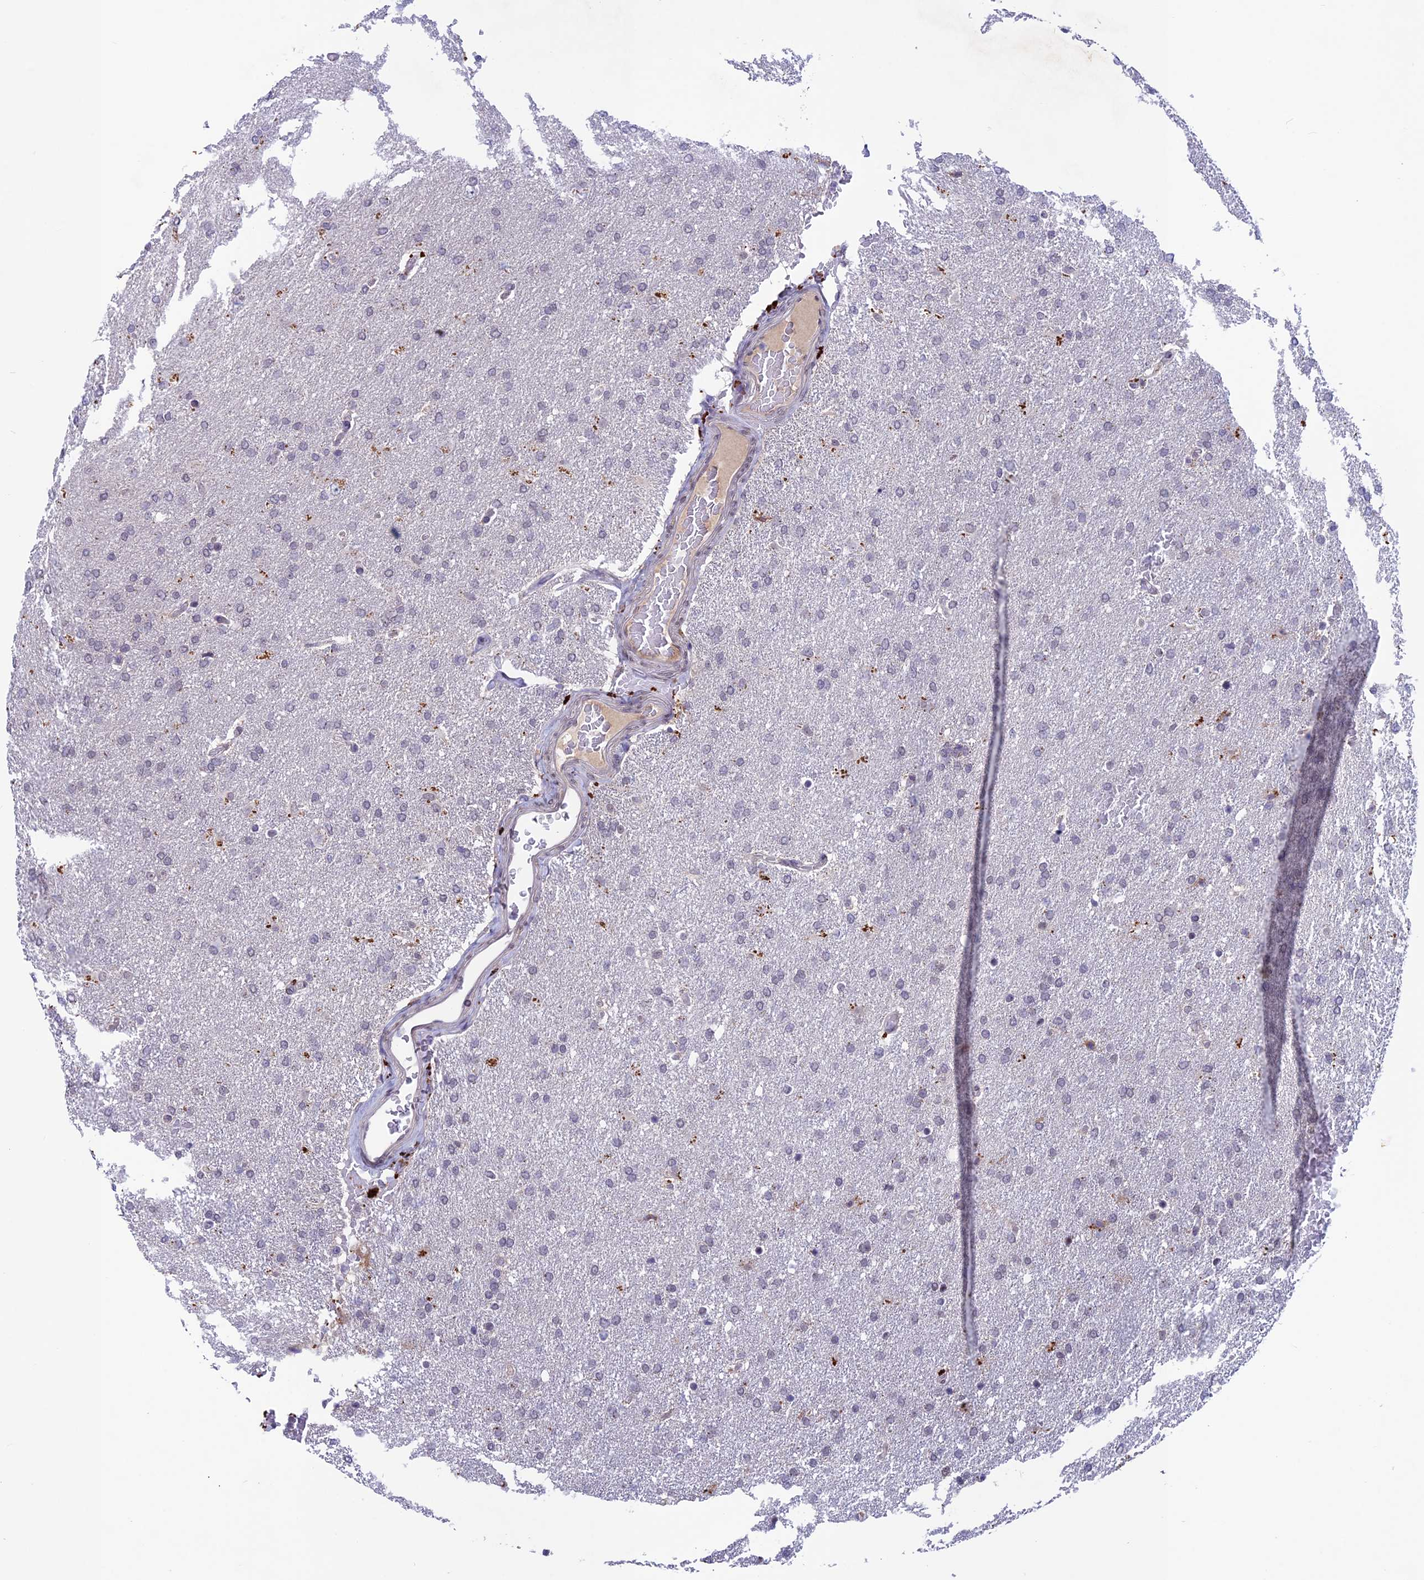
{"staining": {"intensity": "negative", "quantity": "none", "location": "none"}, "tissue": "glioma", "cell_type": "Tumor cells", "image_type": "cancer", "snomed": [{"axis": "morphology", "description": "Glioma, malignant, High grade"}, {"axis": "topography", "description": "Brain"}], "caption": "Immunohistochemical staining of high-grade glioma (malignant) demonstrates no significant positivity in tumor cells.", "gene": "FKBPL", "patient": {"sex": "male", "age": 72}}